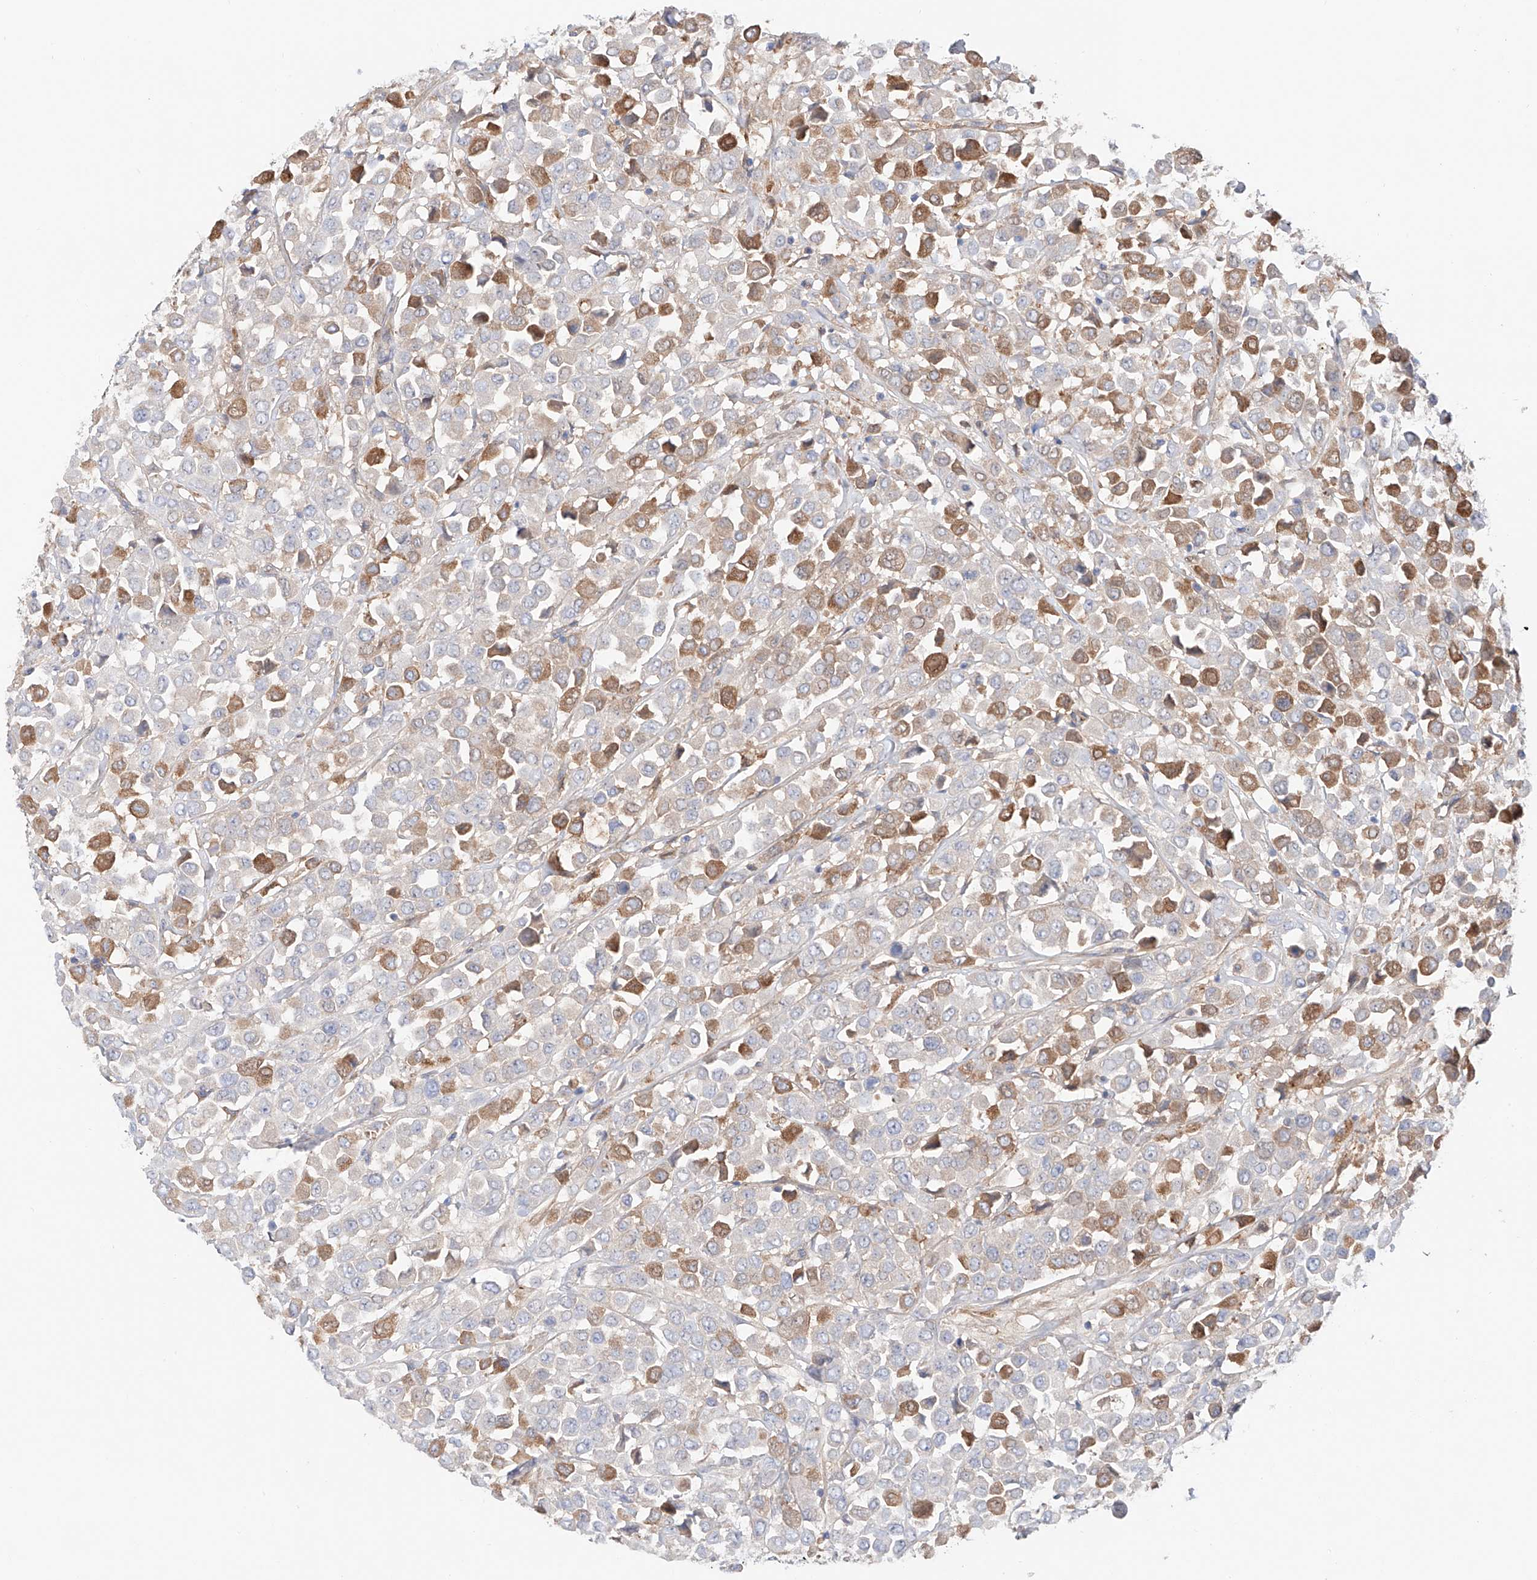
{"staining": {"intensity": "moderate", "quantity": "25%-75%", "location": "cytoplasmic/membranous"}, "tissue": "breast cancer", "cell_type": "Tumor cells", "image_type": "cancer", "snomed": [{"axis": "morphology", "description": "Duct carcinoma"}, {"axis": "topography", "description": "Breast"}], "caption": "An IHC histopathology image of tumor tissue is shown. Protein staining in brown labels moderate cytoplasmic/membranous positivity in breast infiltrating ductal carcinoma within tumor cells.", "gene": "PGGT1B", "patient": {"sex": "female", "age": 61}}